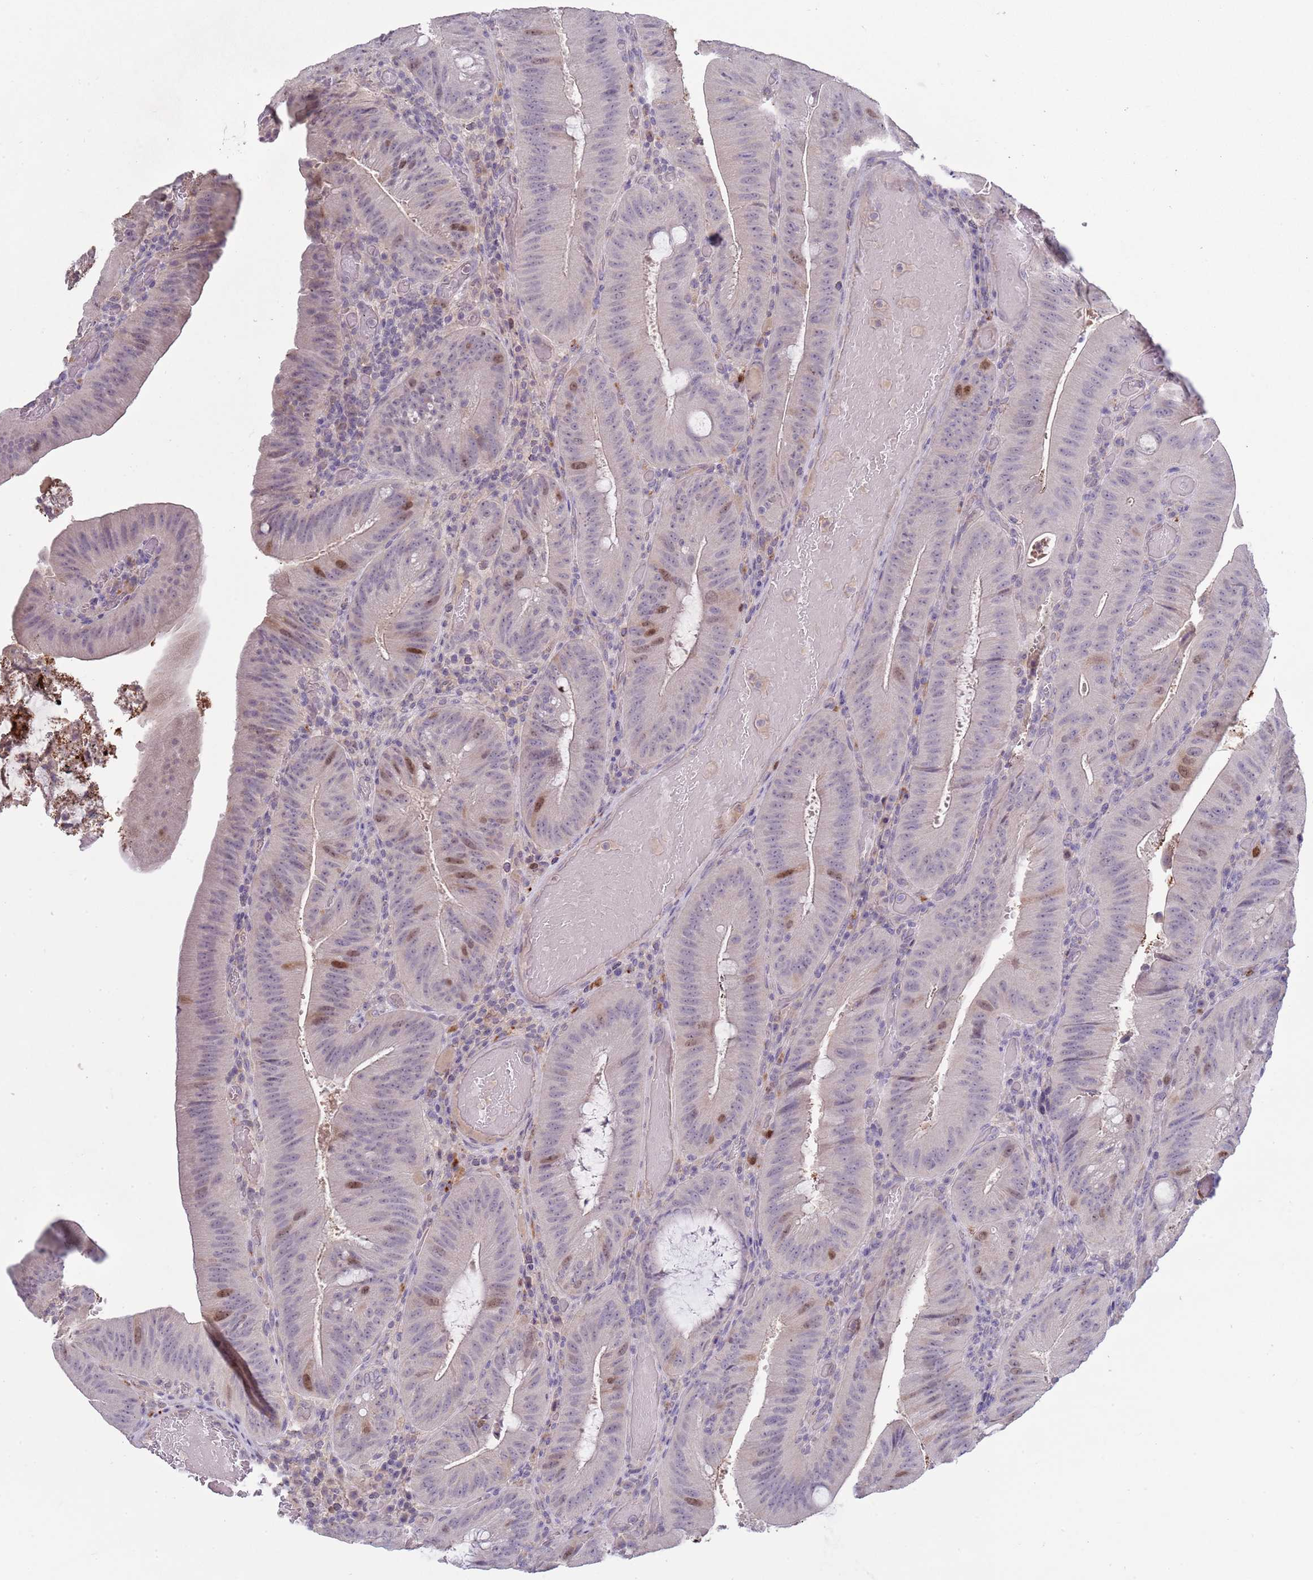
{"staining": {"intensity": "moderate", "quantity": "<25%", "location": "nuclear"}, "tissue": "colorectal cancer", "cell_type": "Tumor cells", "image_type": "cancer", "snomed": [{"axis": "morphology", "description": "Adenocarcinoma, NOS"}, {"axis": "topography", "description": "Colon"}], "caption": "A high-resolution photomicrograph shows IHC staining of colorectal adenocarcinoma, which displays moderate nuclear staining in about <25% of tumor cells. The protein of interest is shown in brown color, while the nuclei are stained blue.", "gene": "PIMREG", "patient": {"sex": "female", "age": 43}}